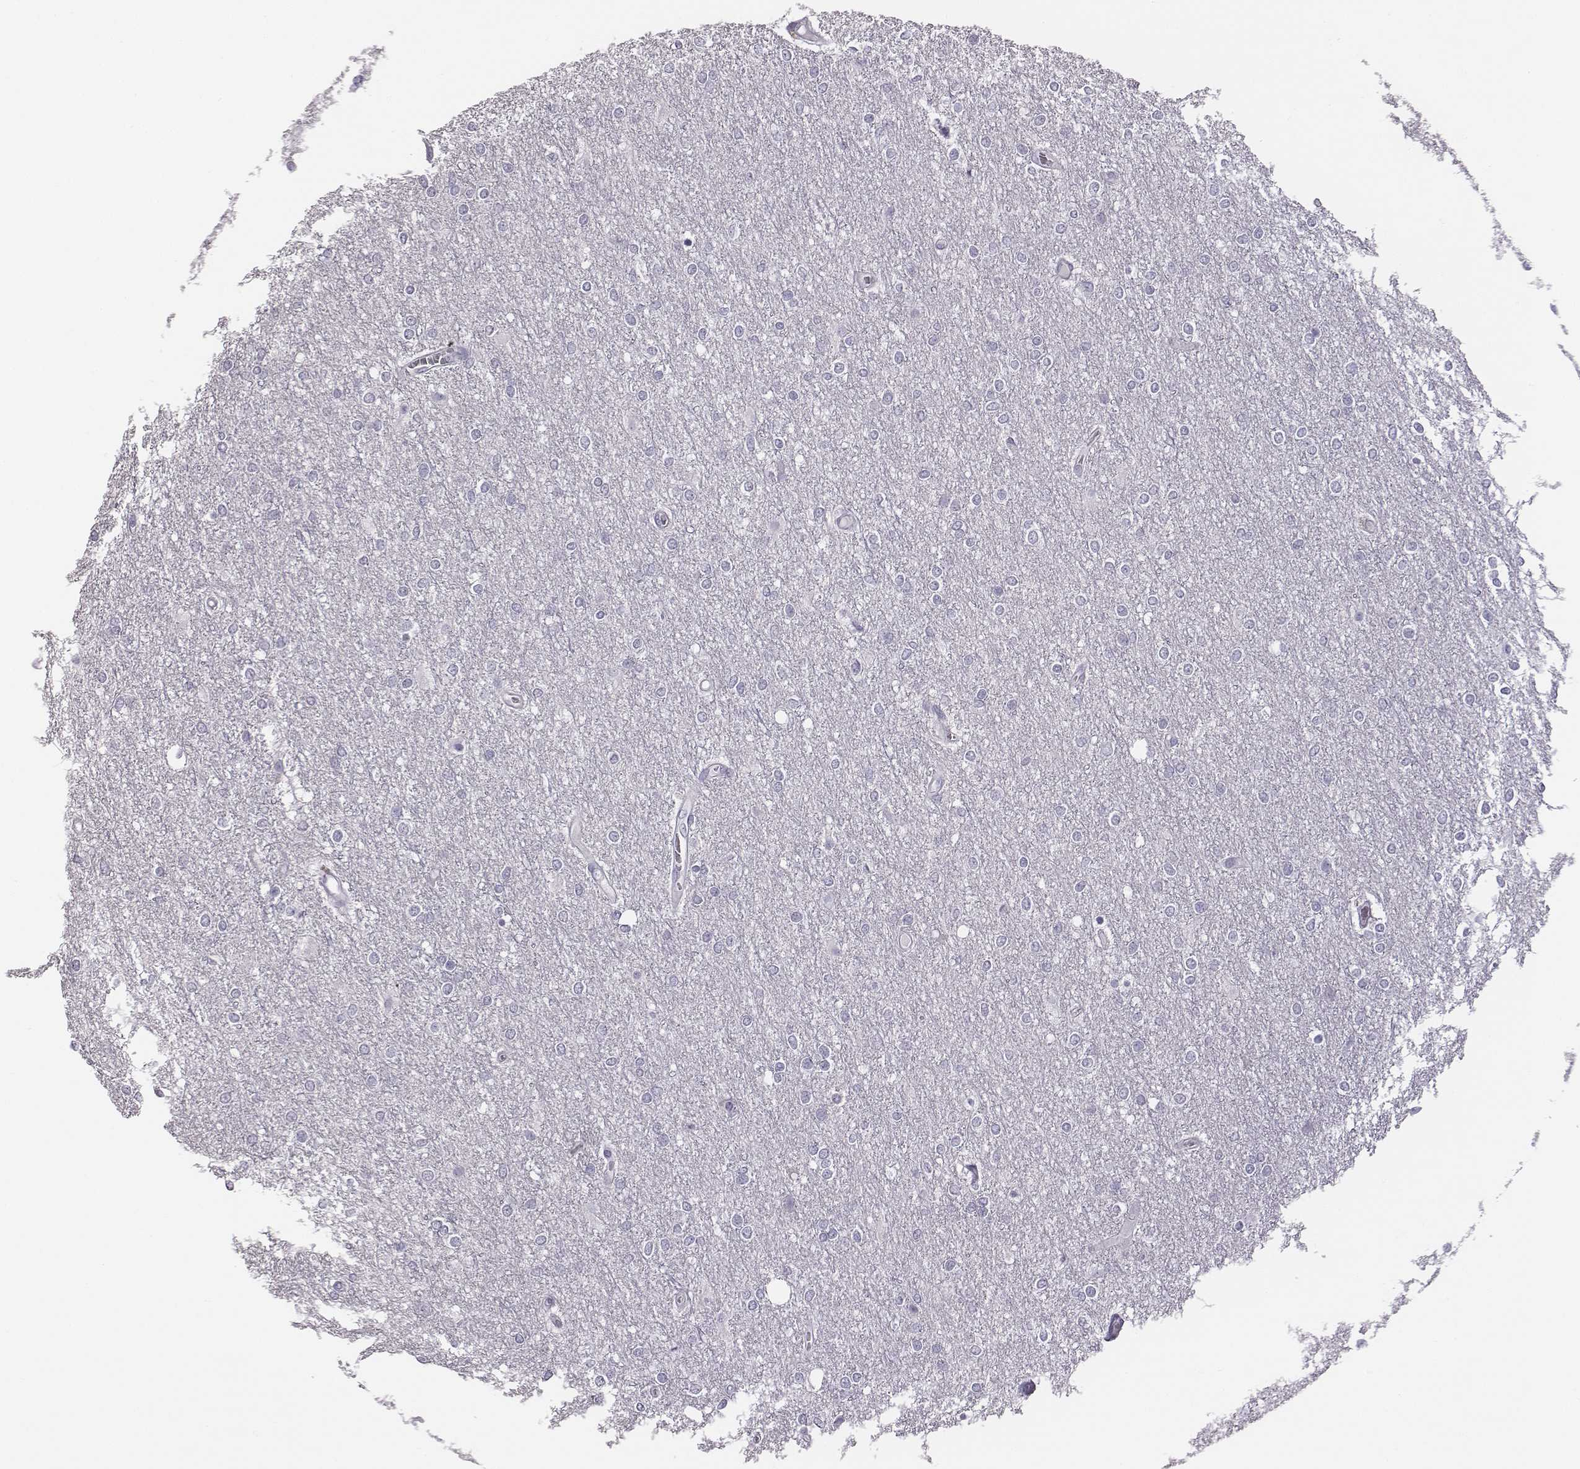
{"staining": {"intensity": "negative", "quantity": "none", "location": "none"}, "tissue": "glioma", "cell_type": "Tumor cells", "image_type": "cancer", "snomed": [{"axis": "morphology", "description": "Glioma, malignant, High grade"}, {"axis": "topography", "description": "Brain"}], "caption": "There is no significant staining in tumor cells of high-grade glioma (malignant).", "gene": "GUCA1A", "patient": {"sex": "female", "age": 61}}